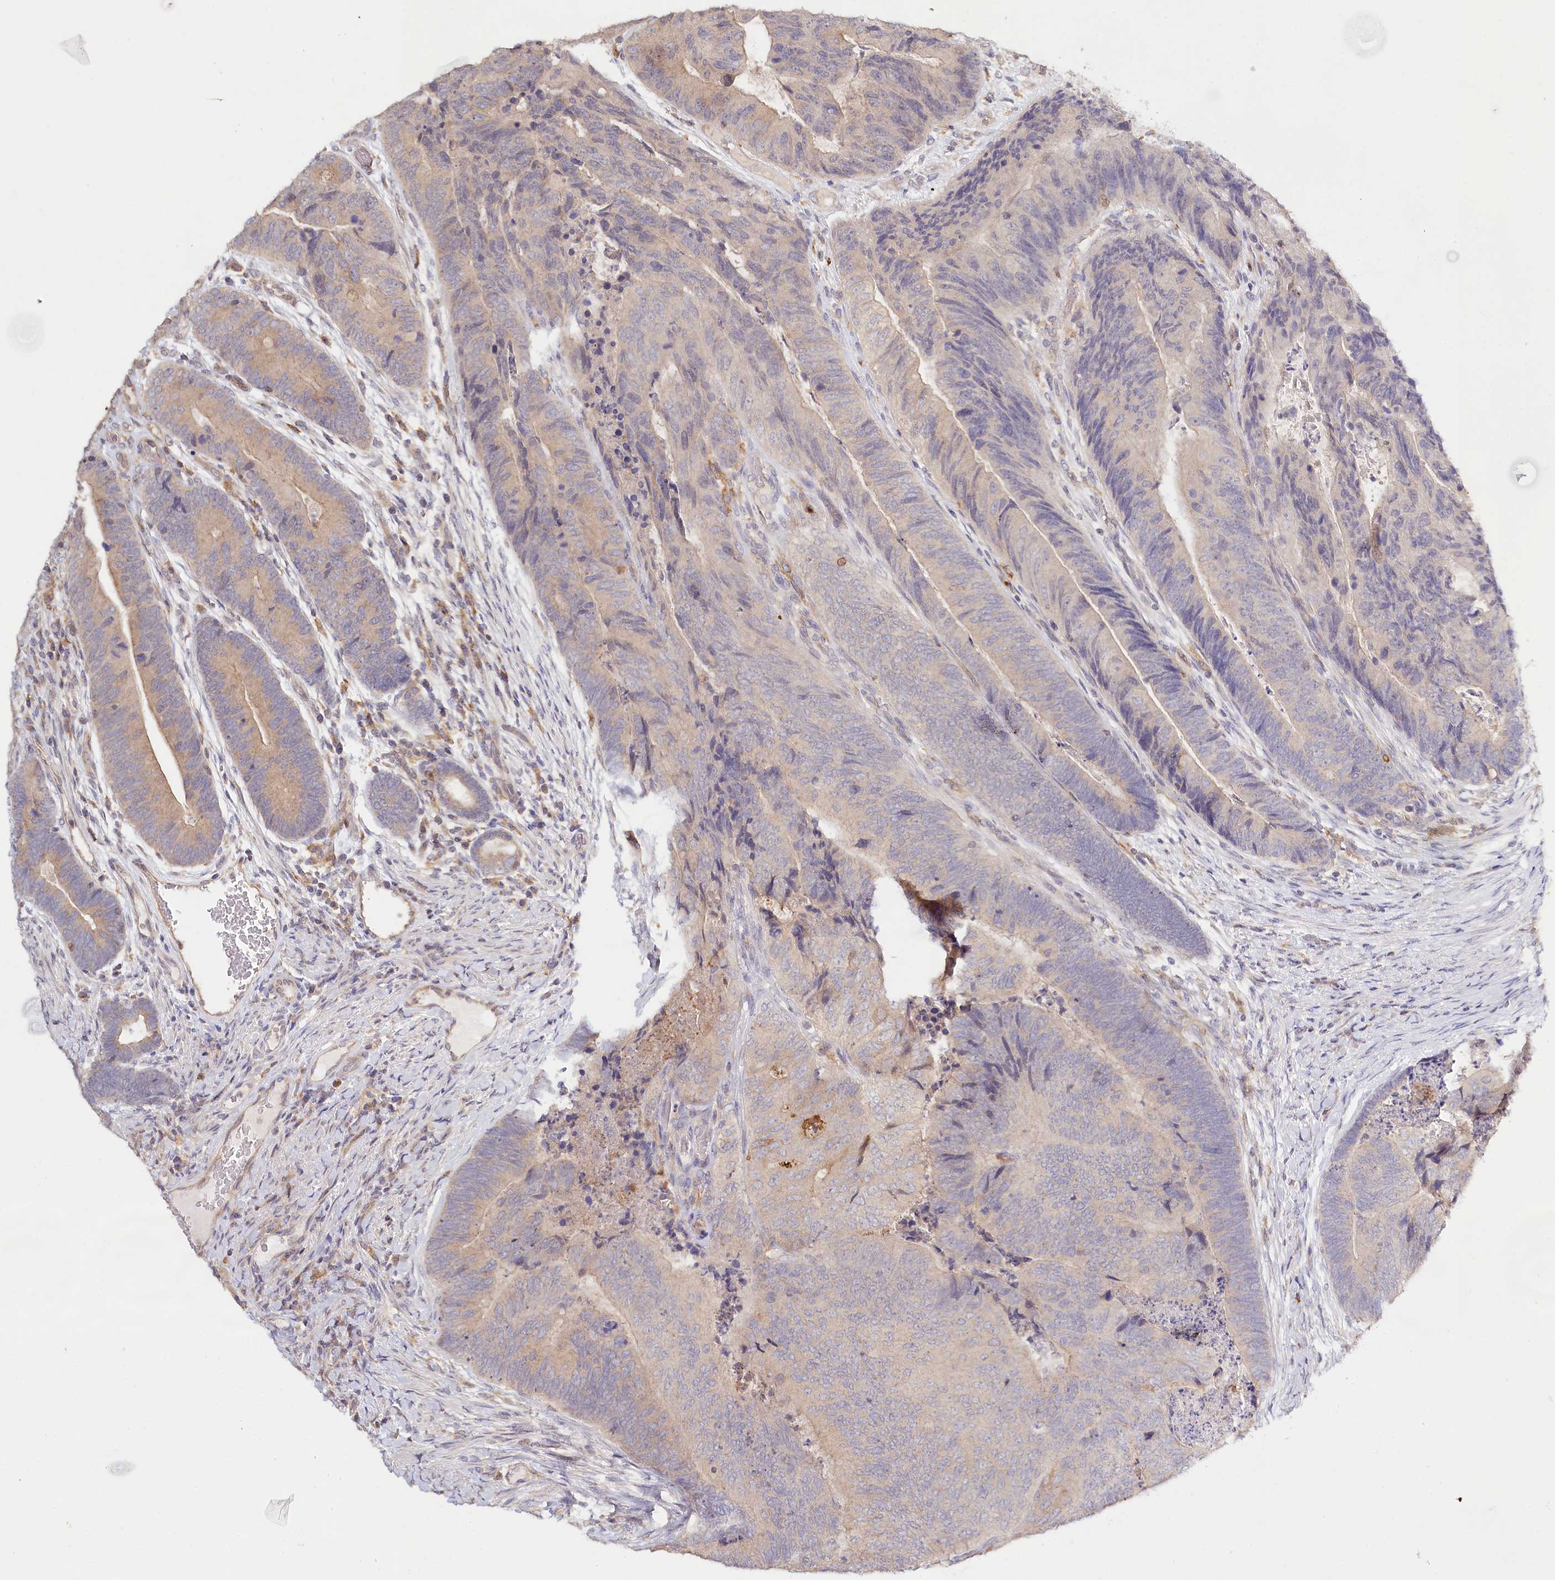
{"staining": {"intensity": "negative", "quantity": "none", "location": "none"}, "tissue": "colorectal cancer", "cell_type": "Tumor cells", "image_type": "cancer", "snomed": [{"axis": "morphology", "description": "Adenocarcinoma, NOS"}, {"axis": "topography", "description": "Colon"}], "caption": "Photomicrograph shows no protein expression in tumor cells of colorectal adenocarcinoma tissue.", "gene": "DAPK1", "patient": {"sex": "female", "age": 67}}